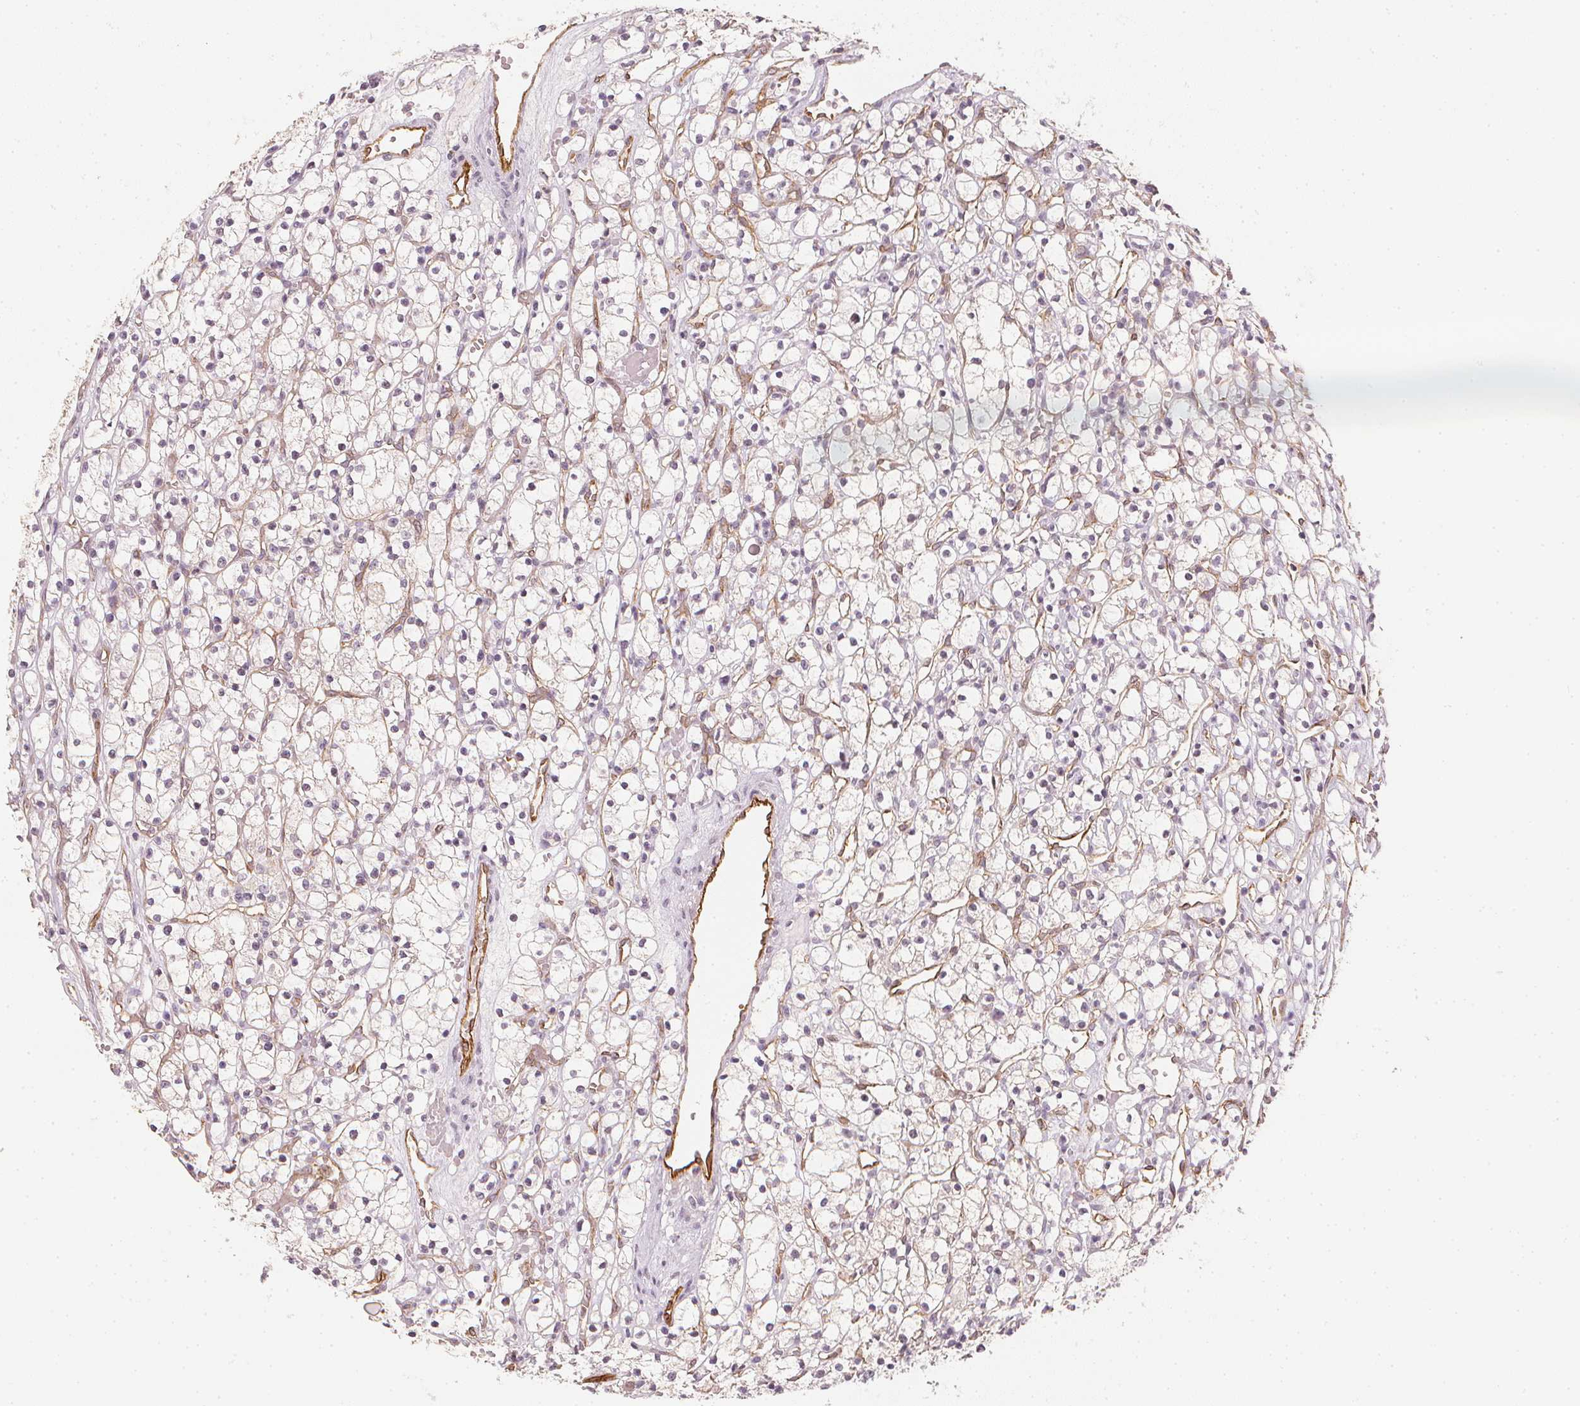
{"staining": {"intensity": "negative", "quantity": "none", "location": "none"}, "tissue": "renal cancer", "cell_type": "Tumor cells", "image_type": "cancer", "snomed": [{"axis": "morphology", "description": "Adenocarcinoma, NOS"}, {"axis": "topography", "description": "Kidney"}], "caption": "Tumor cells are negative for protein expression in human renal adenocarcinoma. (DAB (3,3'-diaminobenzidine) immunohistochemistry (IHC), high magnification).", "gene": "CIB1", "patient": {"sex": "female", "age": 59}}